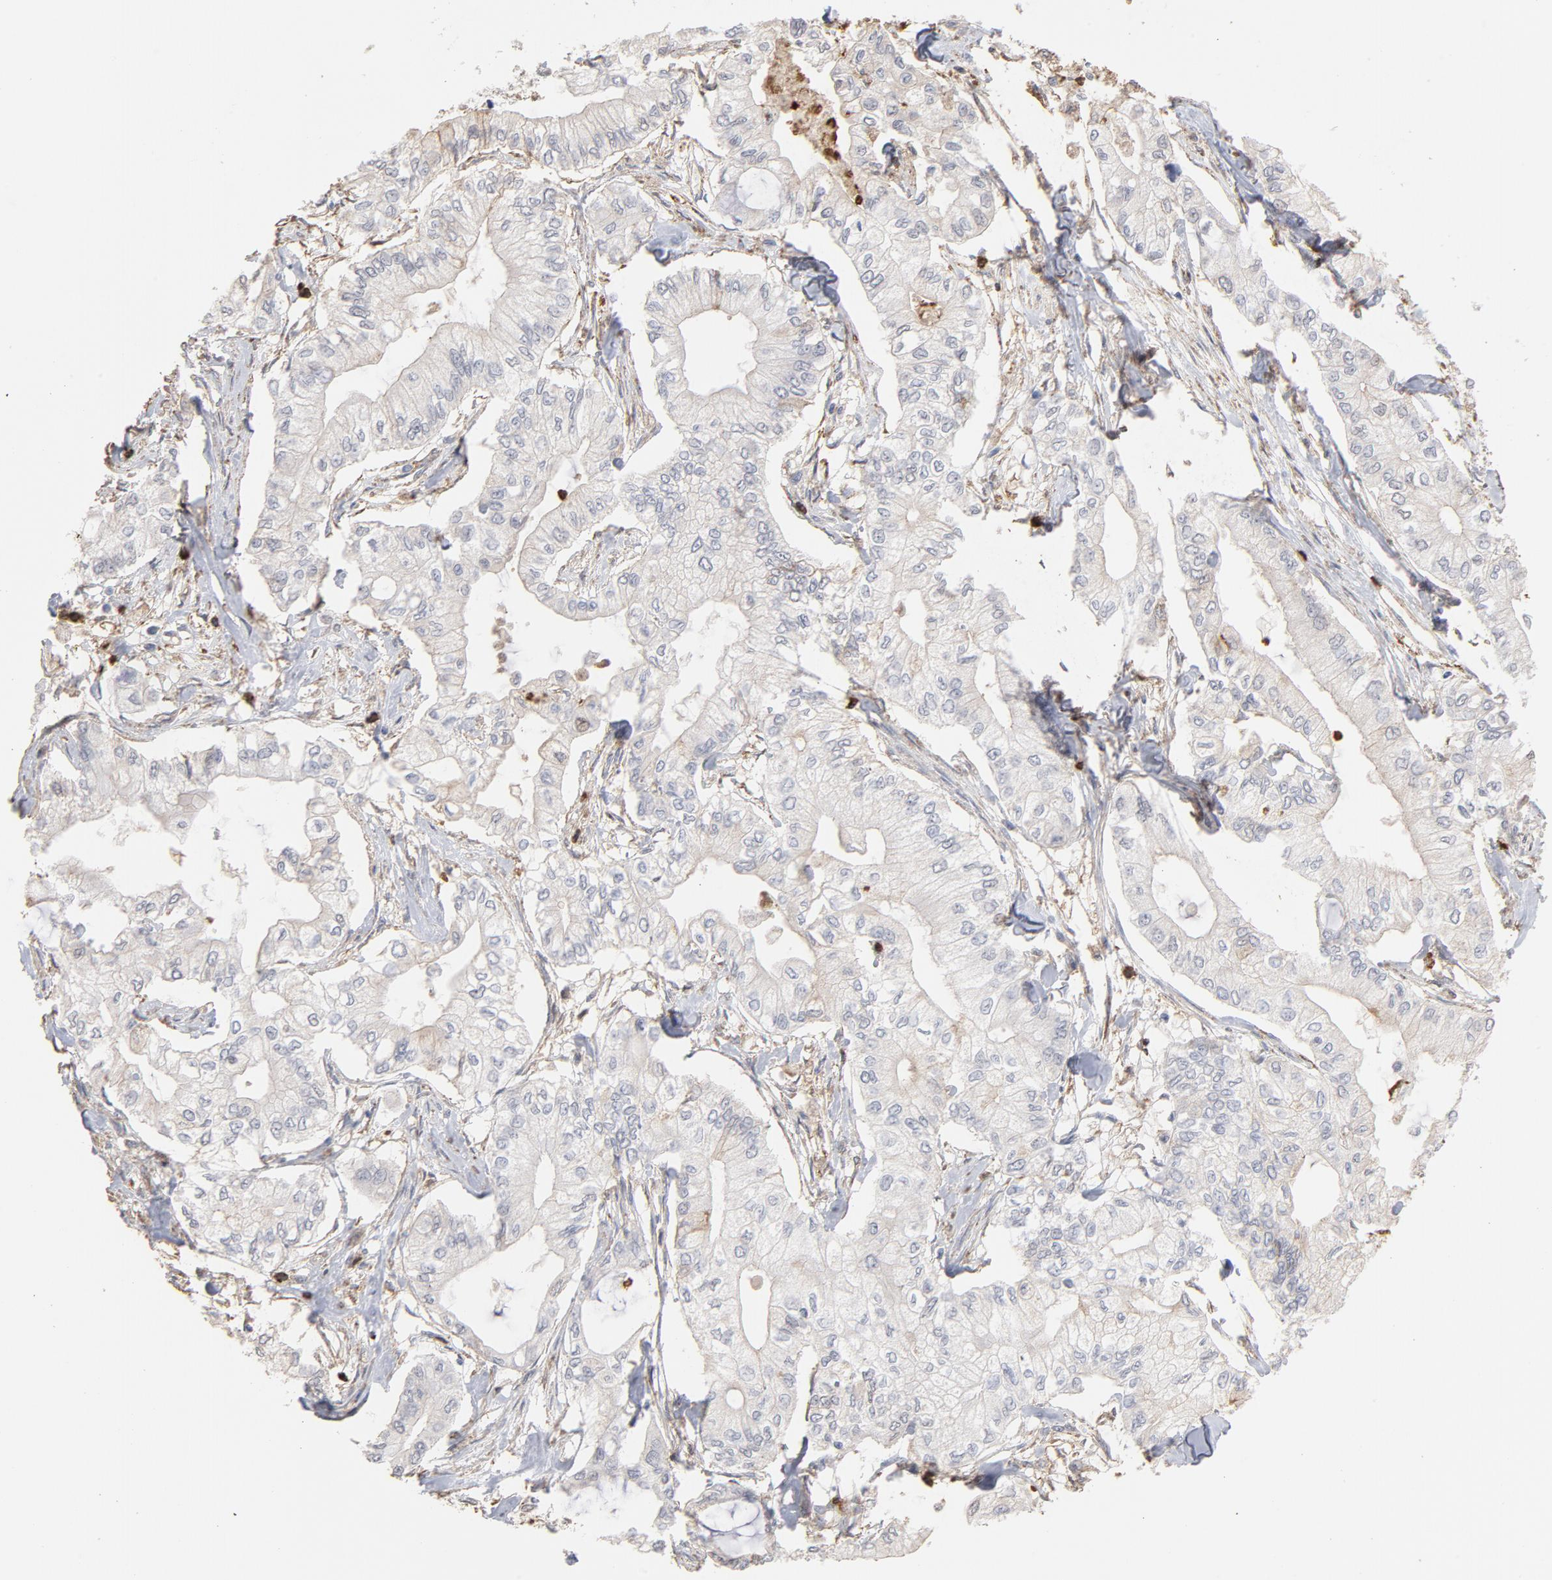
{"staining": {"intensity": "weak", "quantity": "<25%", "location": "cytoplasmic/membranous"}, "tissue": "pancreatic cancer", "cell_type": "Tumor cells", "image_type": "cancer", "snomed": [{"axis": "morphology", "description": "Adenocarcinoma, NOS"}, {"axis": "topography", "description": "Pancreas"}], "caption": "Pancreatic cancer (adenocarcinoma) stained for a protein using IHC displays no expression tumor cells.", "gene": "PNMA1", "patient": {"sex": "male", "age": 79}}